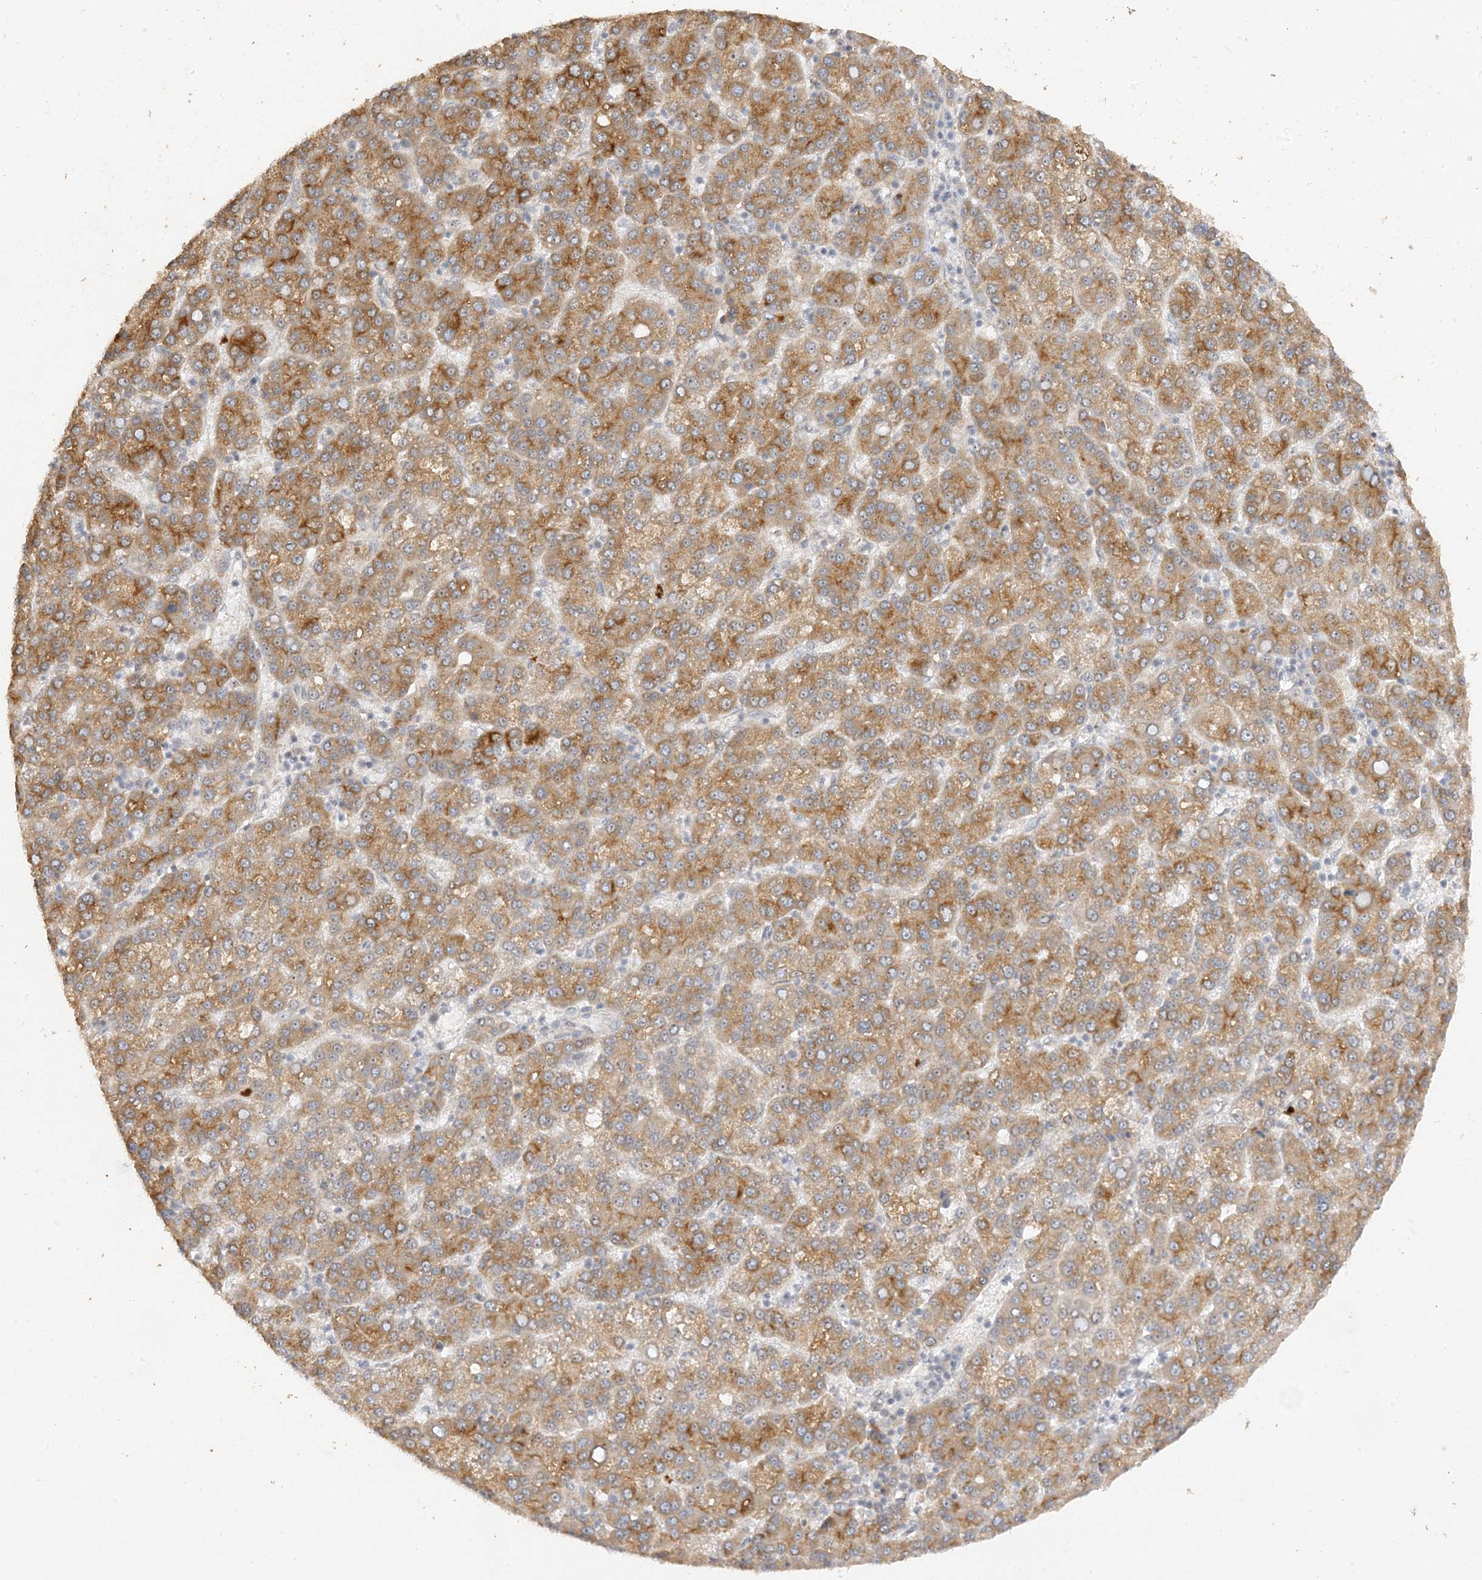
{"staining": {"intensity": "moderate", "quantity": ">75%", "location": "cytoplasmic/membranous"}, "tissue": "liver cancer", "cell_type": "Tumor cells", "image_type": "cancer", "snomed": [{"axis": "morphology", "description": "Carcinoma, Hepatocellular, NOS"}, {"axis": "topography", "description": "Liver"}], "caption": "DAB (3,3'-diaminobenzidine) immunohistochemical staining of hepatocellular carcinoma (liver) demonstrates moderate cytoplasmic/membranous protein expression in approximately >75% of tumor cells. (Stains: DAB (3,3'-diaminobenzidine) in brown, nuclei in blue, Microscopy: brightfield microscopy at high magnification).", "gene": "DDX18", "patient": {"sex": "female", "age": 58}}